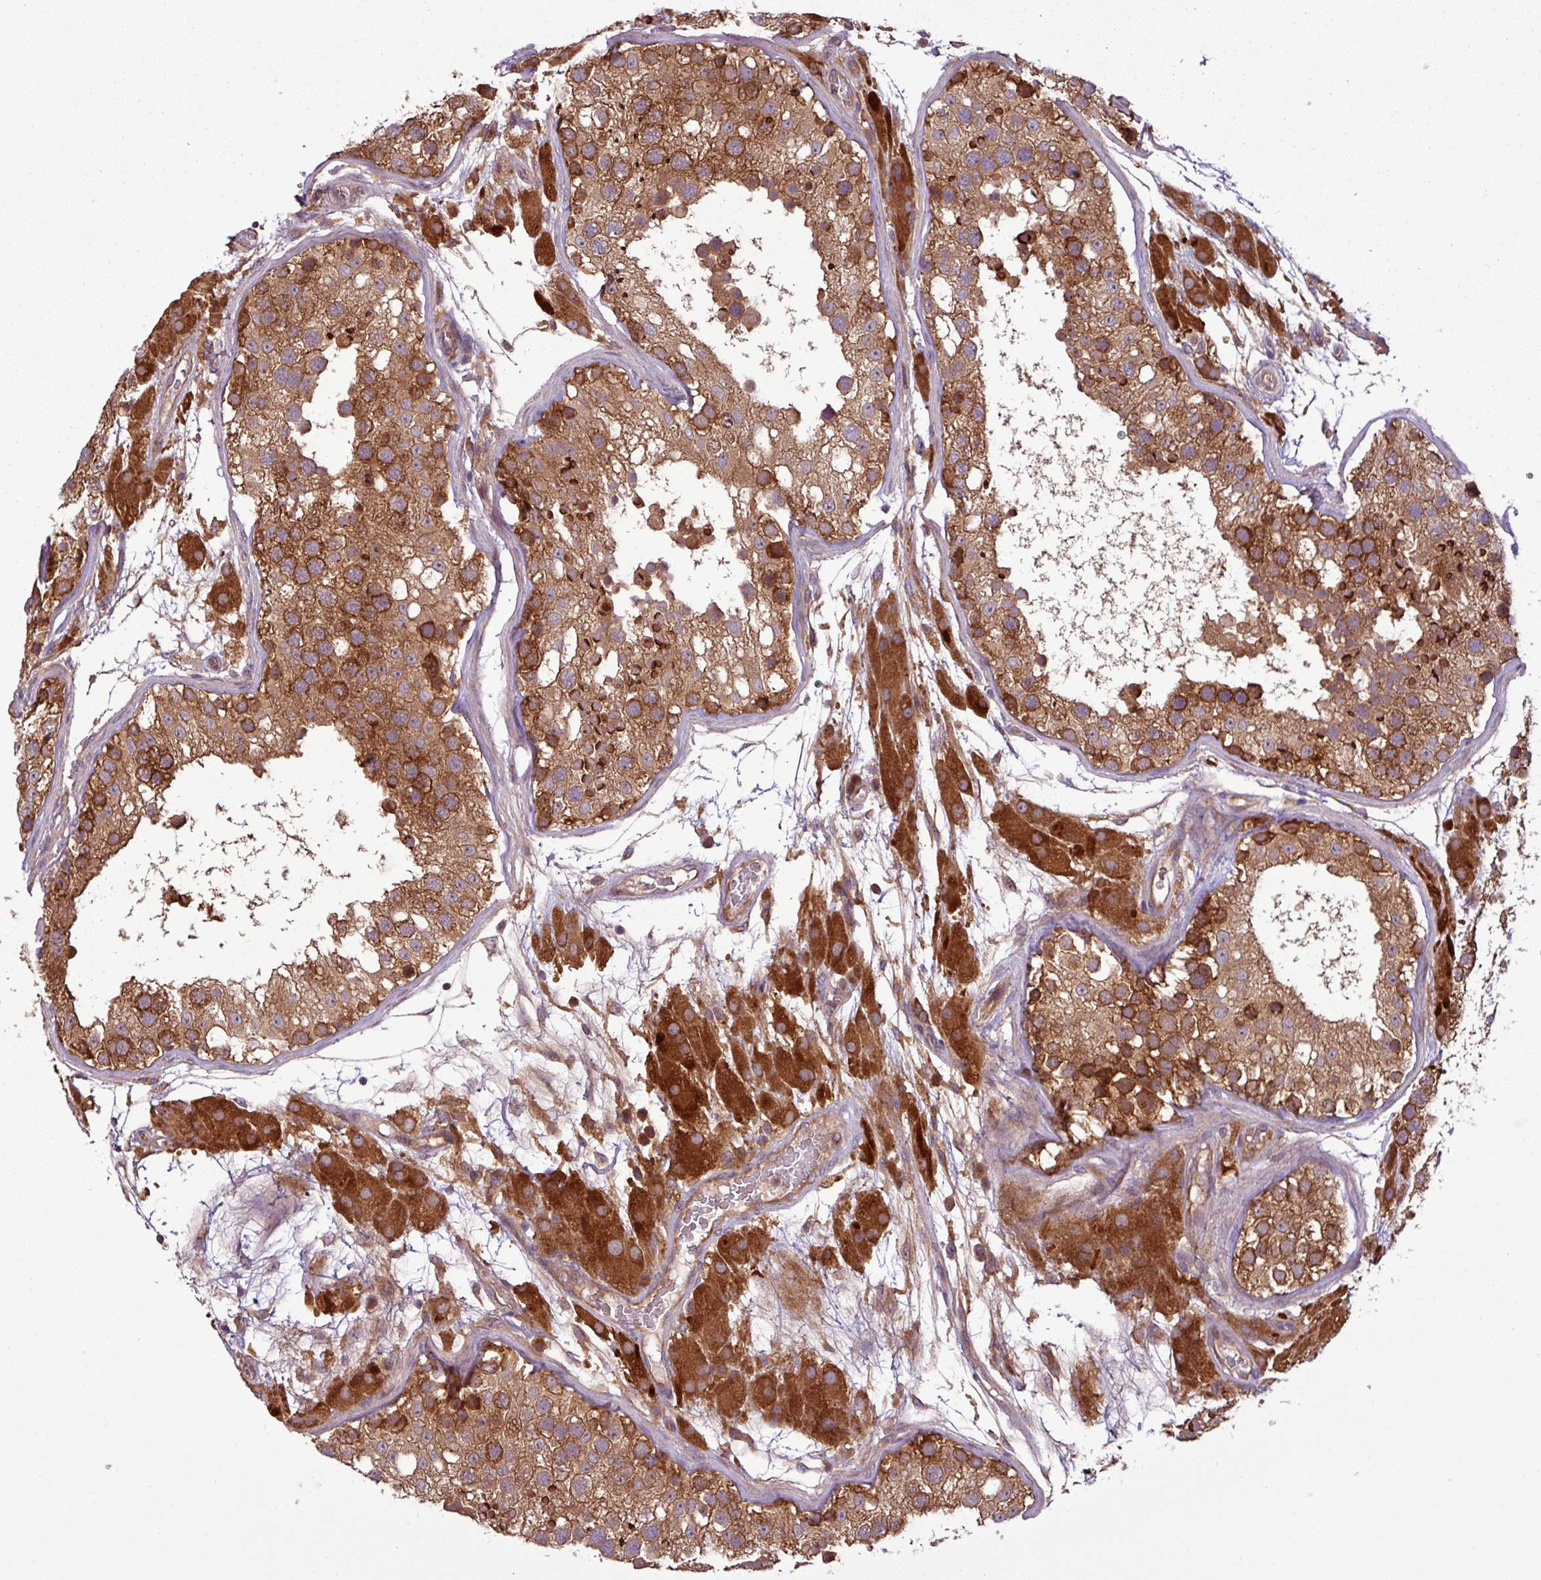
{"staining": {"intensity": "strong", "quantity": ">75%", "location": "cytoplasmic/membranous"}, "tissue": "testis", "cell_type": "Cells in seminiferous ducts", "image_type": "normal", "snomed": [{"axis": "morphology", "description": "Normal tissue, NOS"}, {"axis": "topography", "description": "Testis"}], "caption": "DAB immunohistochemical staining of benign testis exhibits strong cytoplasmic/membranous protein positivity in about >75% of cells in seminiferous ducts.", "gene": "SIRPB2", "patient": {"sex": "male", "age": 26}}